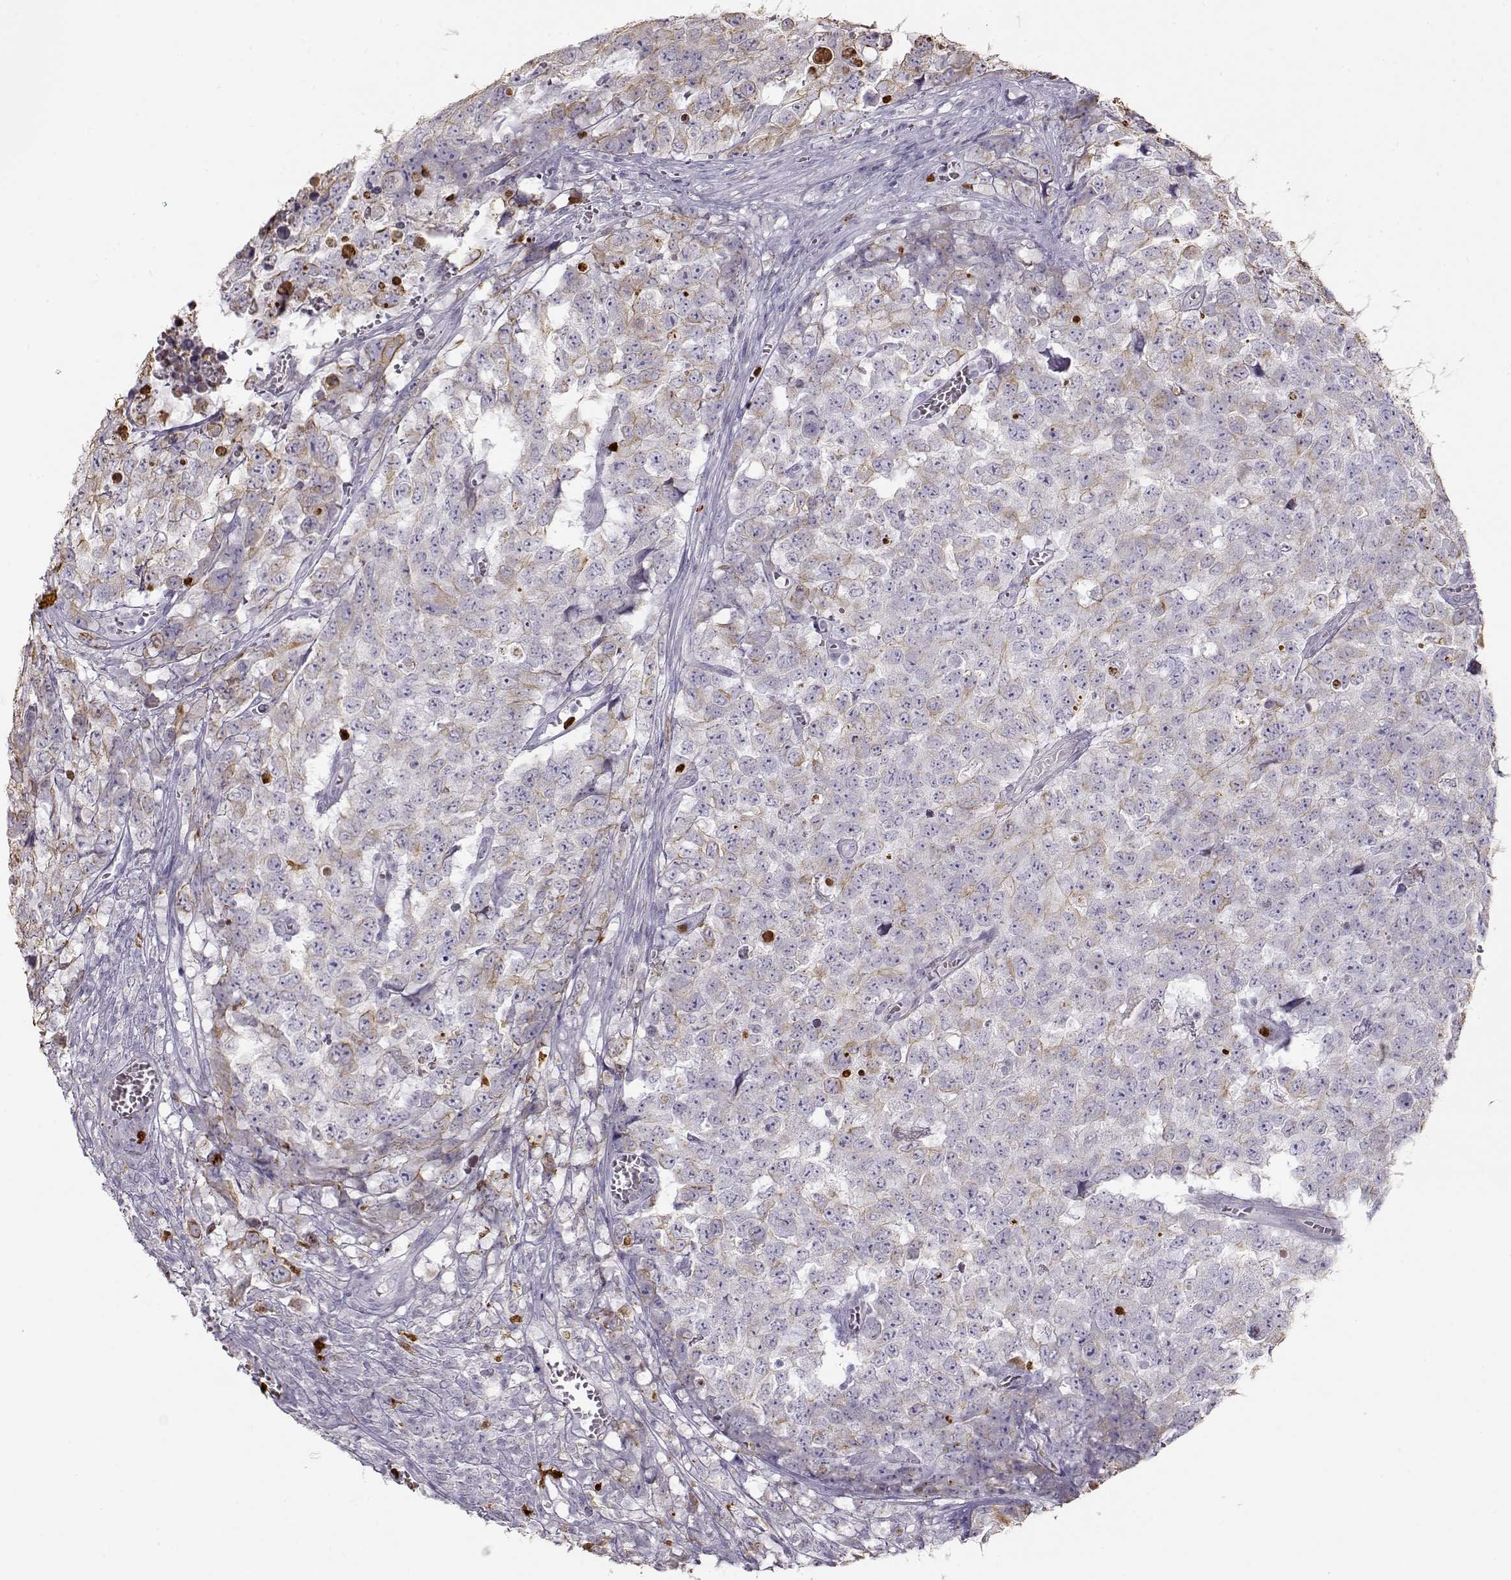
{"staining": {"intensity": "weak", "quantity": "<25%", "location": "cytoplasmic/membranous"}, "tissue": "testis cancer", "cell_type": "Tumor cells", "image_type": "cancer", "snomed": [{"axis": "morphology", "description": "Carcinoma, Embryonal, NOS"}, {"axis": "topography", "description": "Testis"}], "caption": "Testis cancer (embryonal carcinoma) was stained to show a protein in brown. There is no significant staining in tumor cells. (Stains: DAB (3,3'-diaminobenzidine) immunohistochemistry (IHC) with hematoxylin counter stain, Microscopy: brightfield microscopy at high magnification).", "gene": "S100B", "patient": {"sex": "male", "age": 23}}